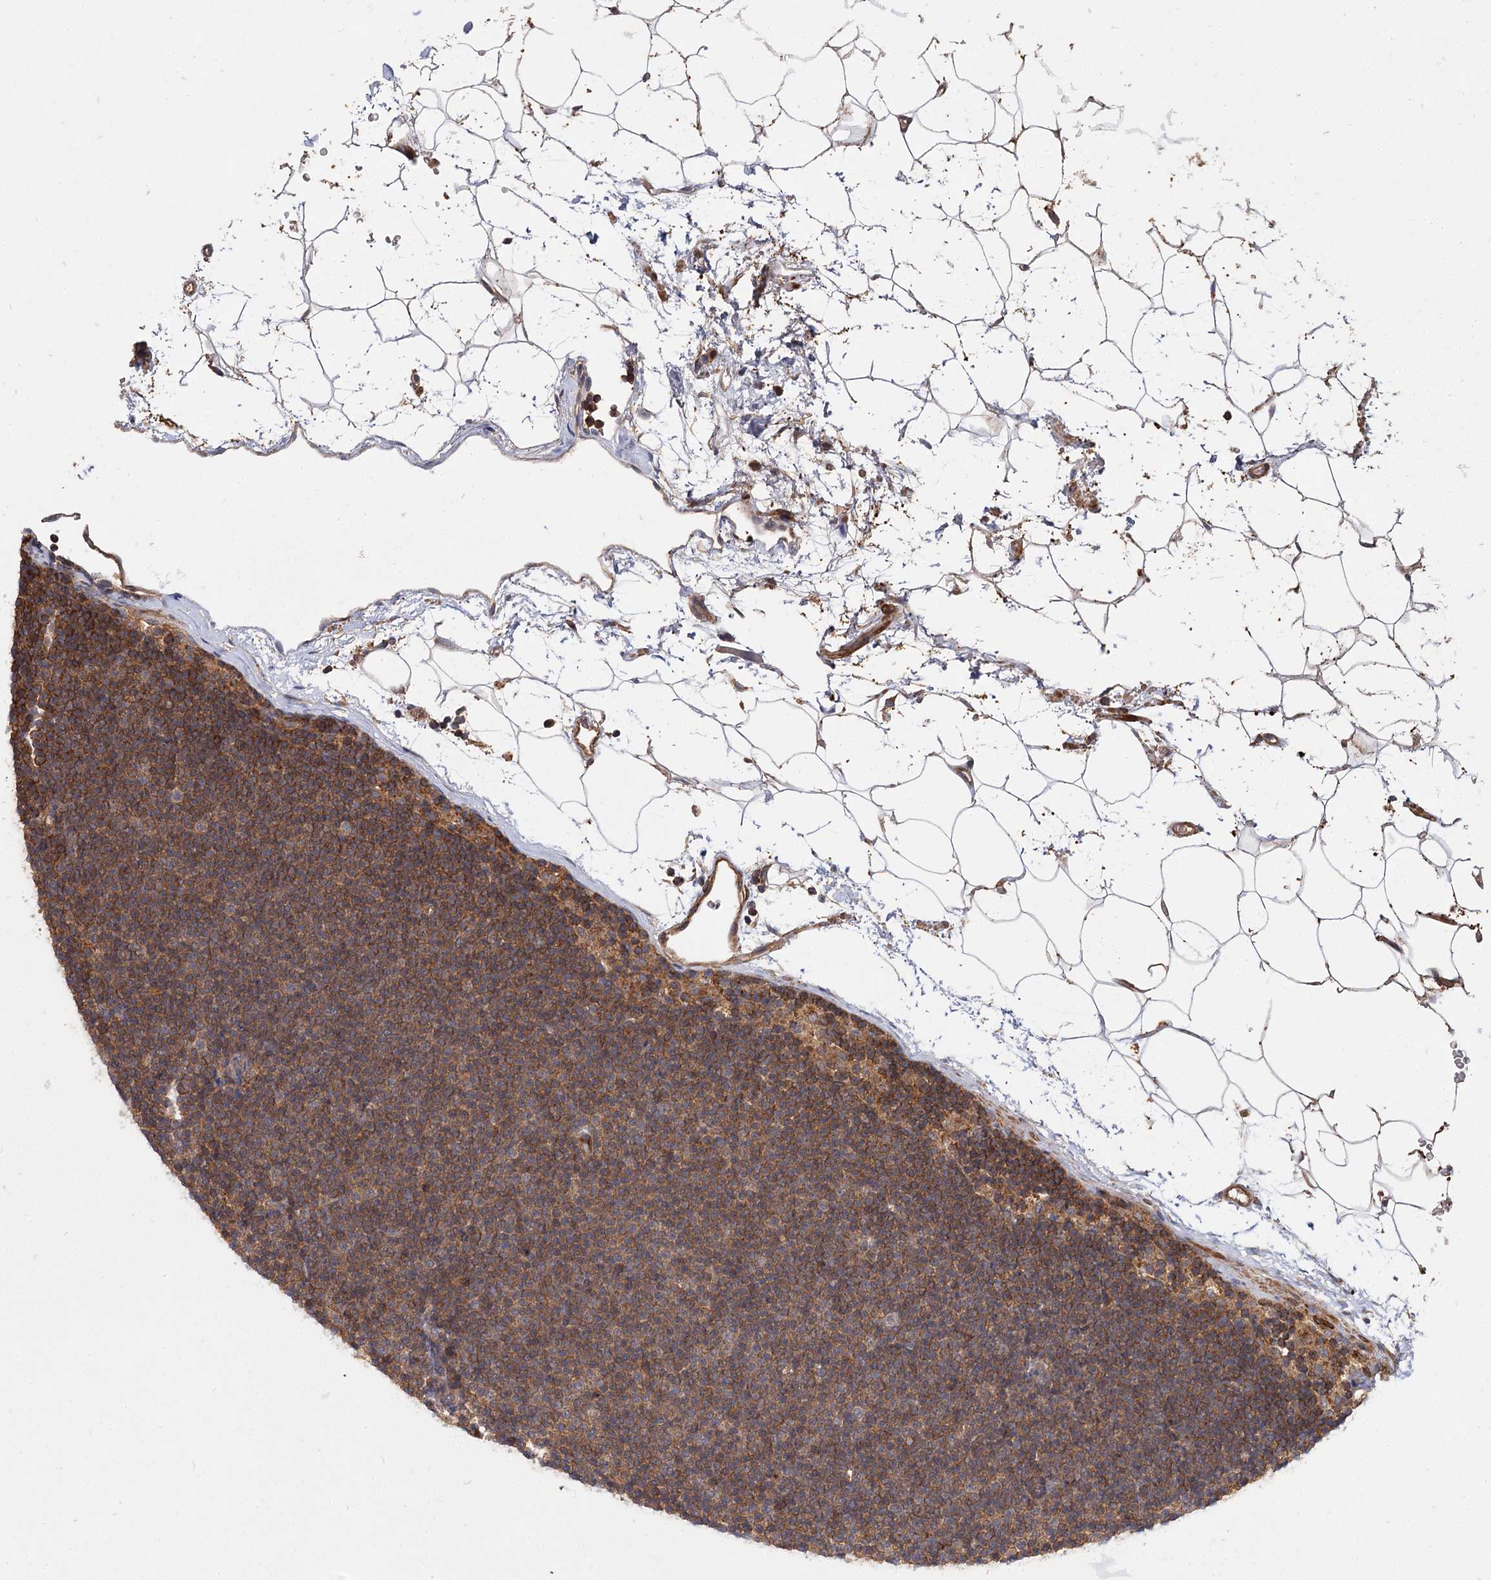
{"staining": {"intensity": "moderate", "quantity": ">75%", "location": "cytoplasmic/membranous"}, "tissue": "lymphoma", "cell_type": "Tumor cells", "image_type": "cancer", "snomed": [{"axis": "morphology", "description": "Malignant lymphoma, non-Hodgkin's type, Low grade"}, {"axis": "topography", "description": "Lymph node"}], "caption": "Immunohistochemical staining of lymphoma displays moderate cytoplasmic/membranous protein expression in approximately >75% of tumor cells.", "gene": "FBXW8", "patient": {"sex": "female", "age": 53}}